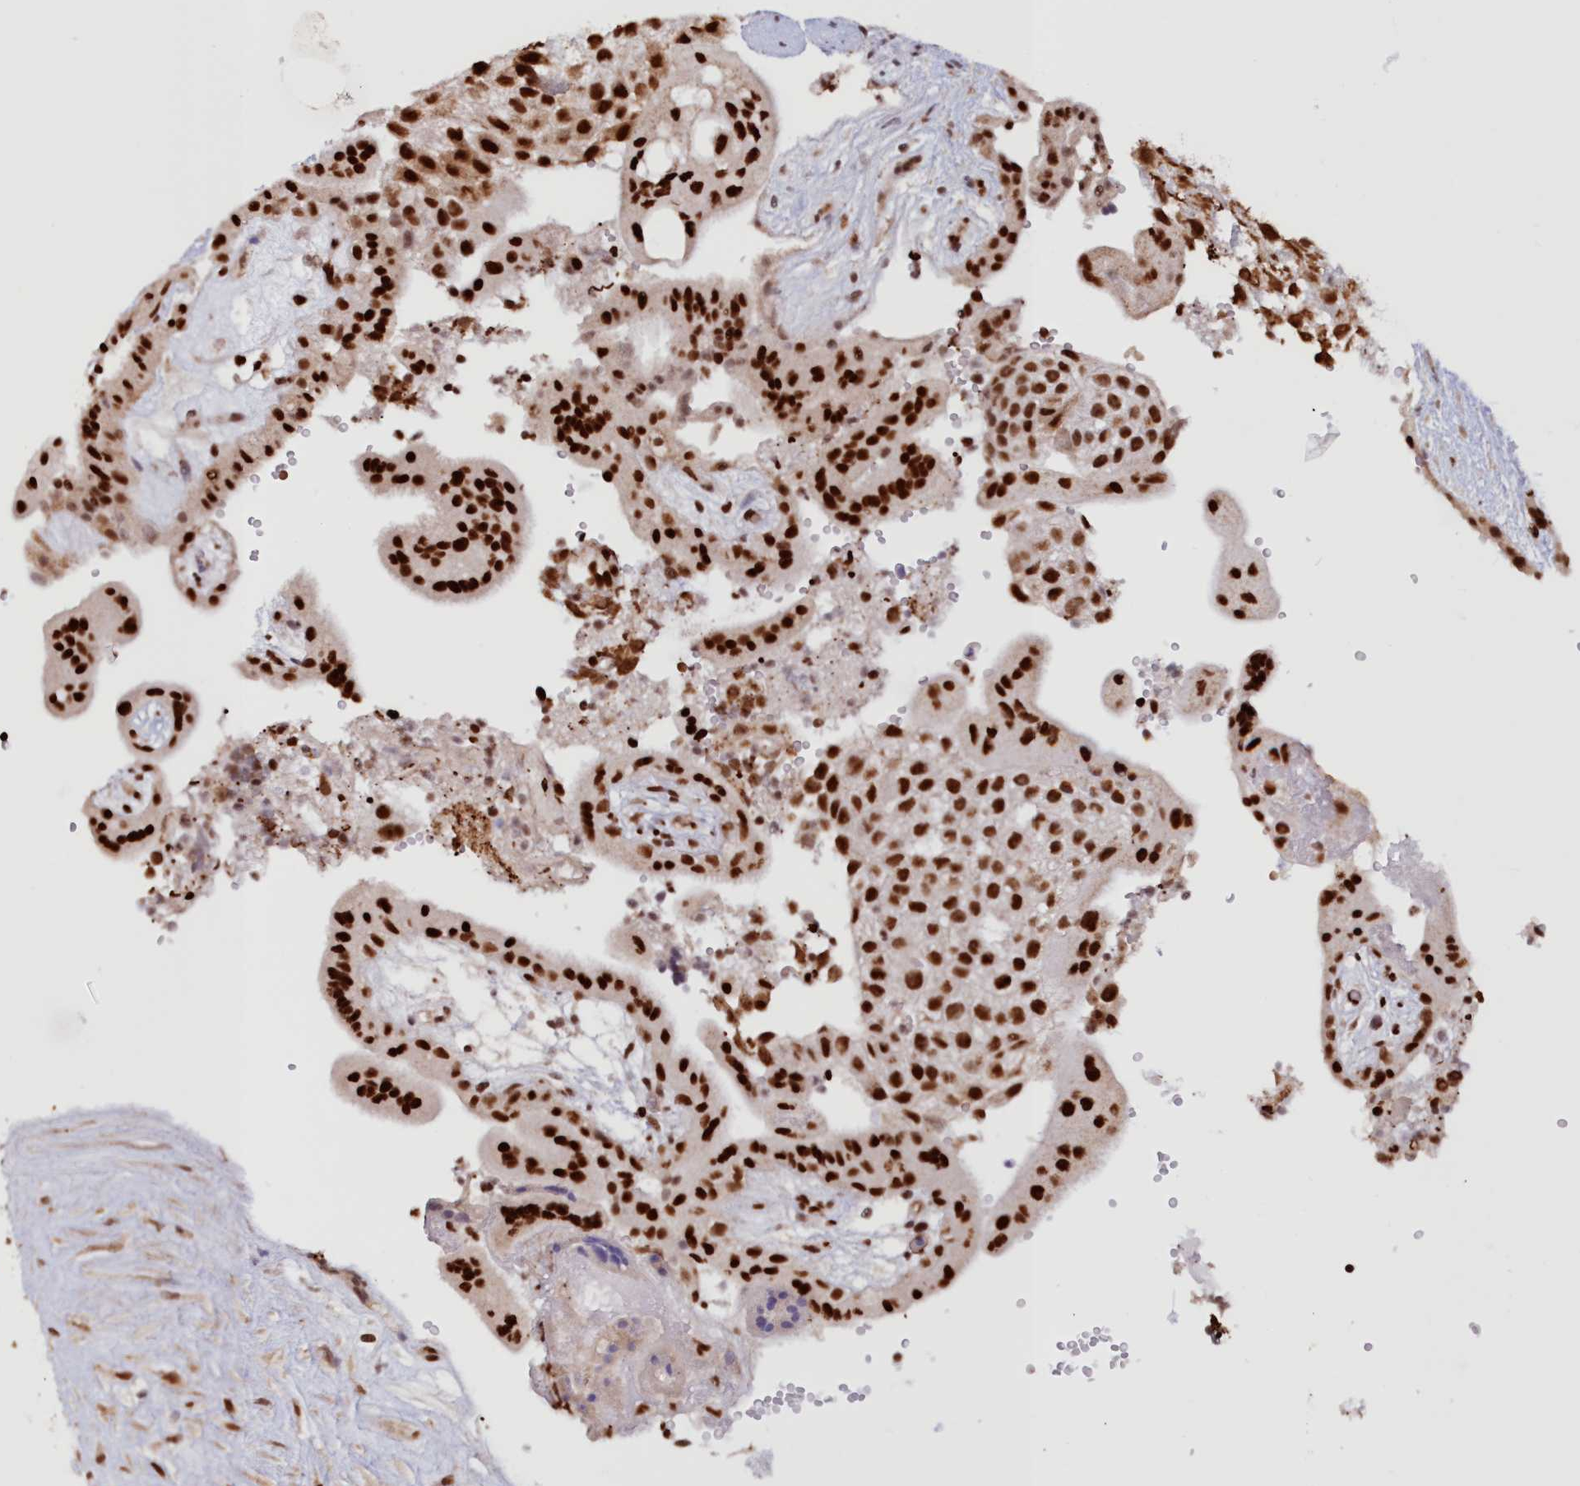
{"staining": {"intensity": "strong", "quantity": ">75%", "location": "nuclear"}, "tissue": "placenta", "cell_type": "Trophoblastic cells", "image_type": "normal", "snomed": [{"axis": "morphology", "description": "Normal tissue, NOS"}, {"axis": "topography", "description": "Placenta"}], "caption": "DAB immunohistochemical staining of unremarkable human placenta demonstrates strong nuclear protein staining in about >75% of trophoblastic cells. Nuclei are stained in blue.", "gene": "POLR2B", "patient": {"sex": "female", "age": 18}}